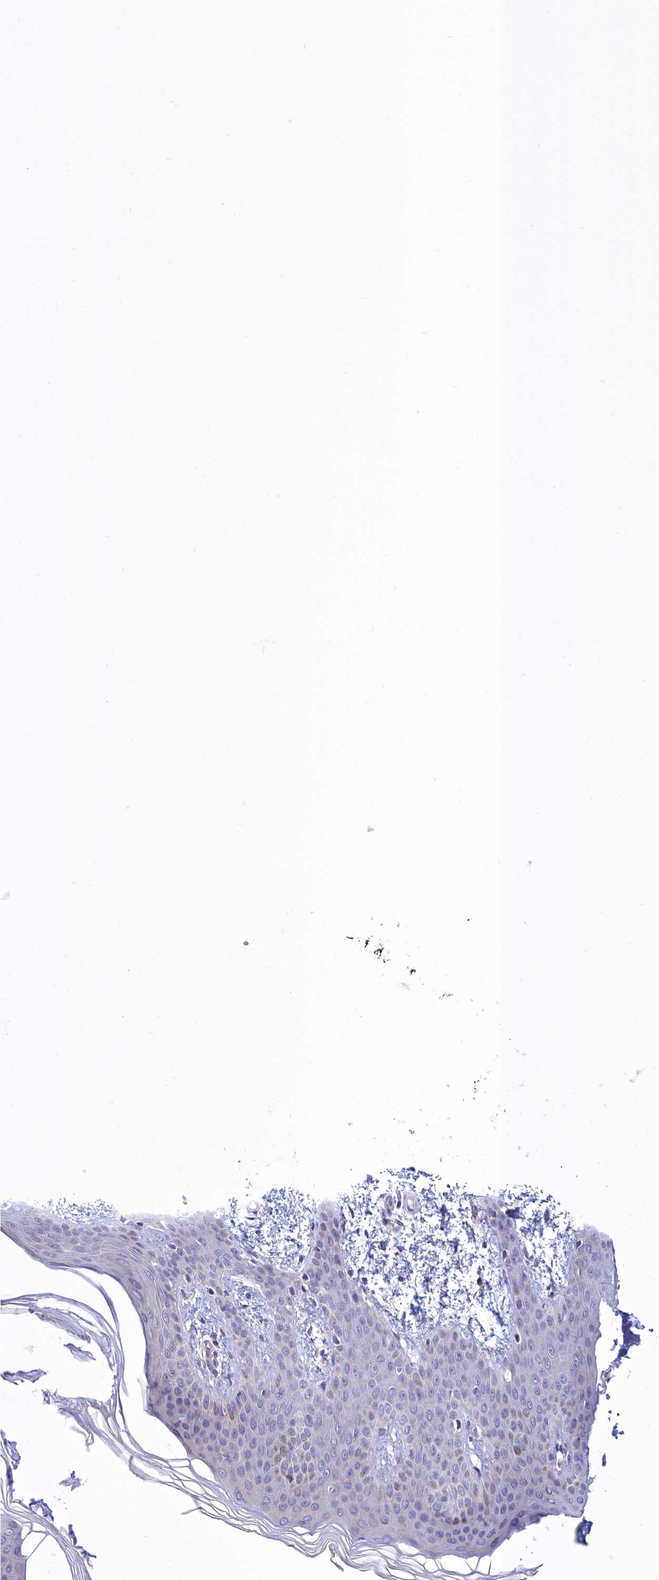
{"staining": {"intensity": "negative", "quantity": "none", "location": "none"}, "tissue": "skin", "cell_type": "Fibroblasts", "image_type": "normal", "snomed": [{"axis": "morphology", "description": "Normal tissue, NOS"}, {"axis": "topography", "description": "Skin"}], "caption": "Protein analysis of normal skin exhibits no significant staining in fibroblasts.", "gene": "HM13", "patient": {"sex": "male", "age": 36}}